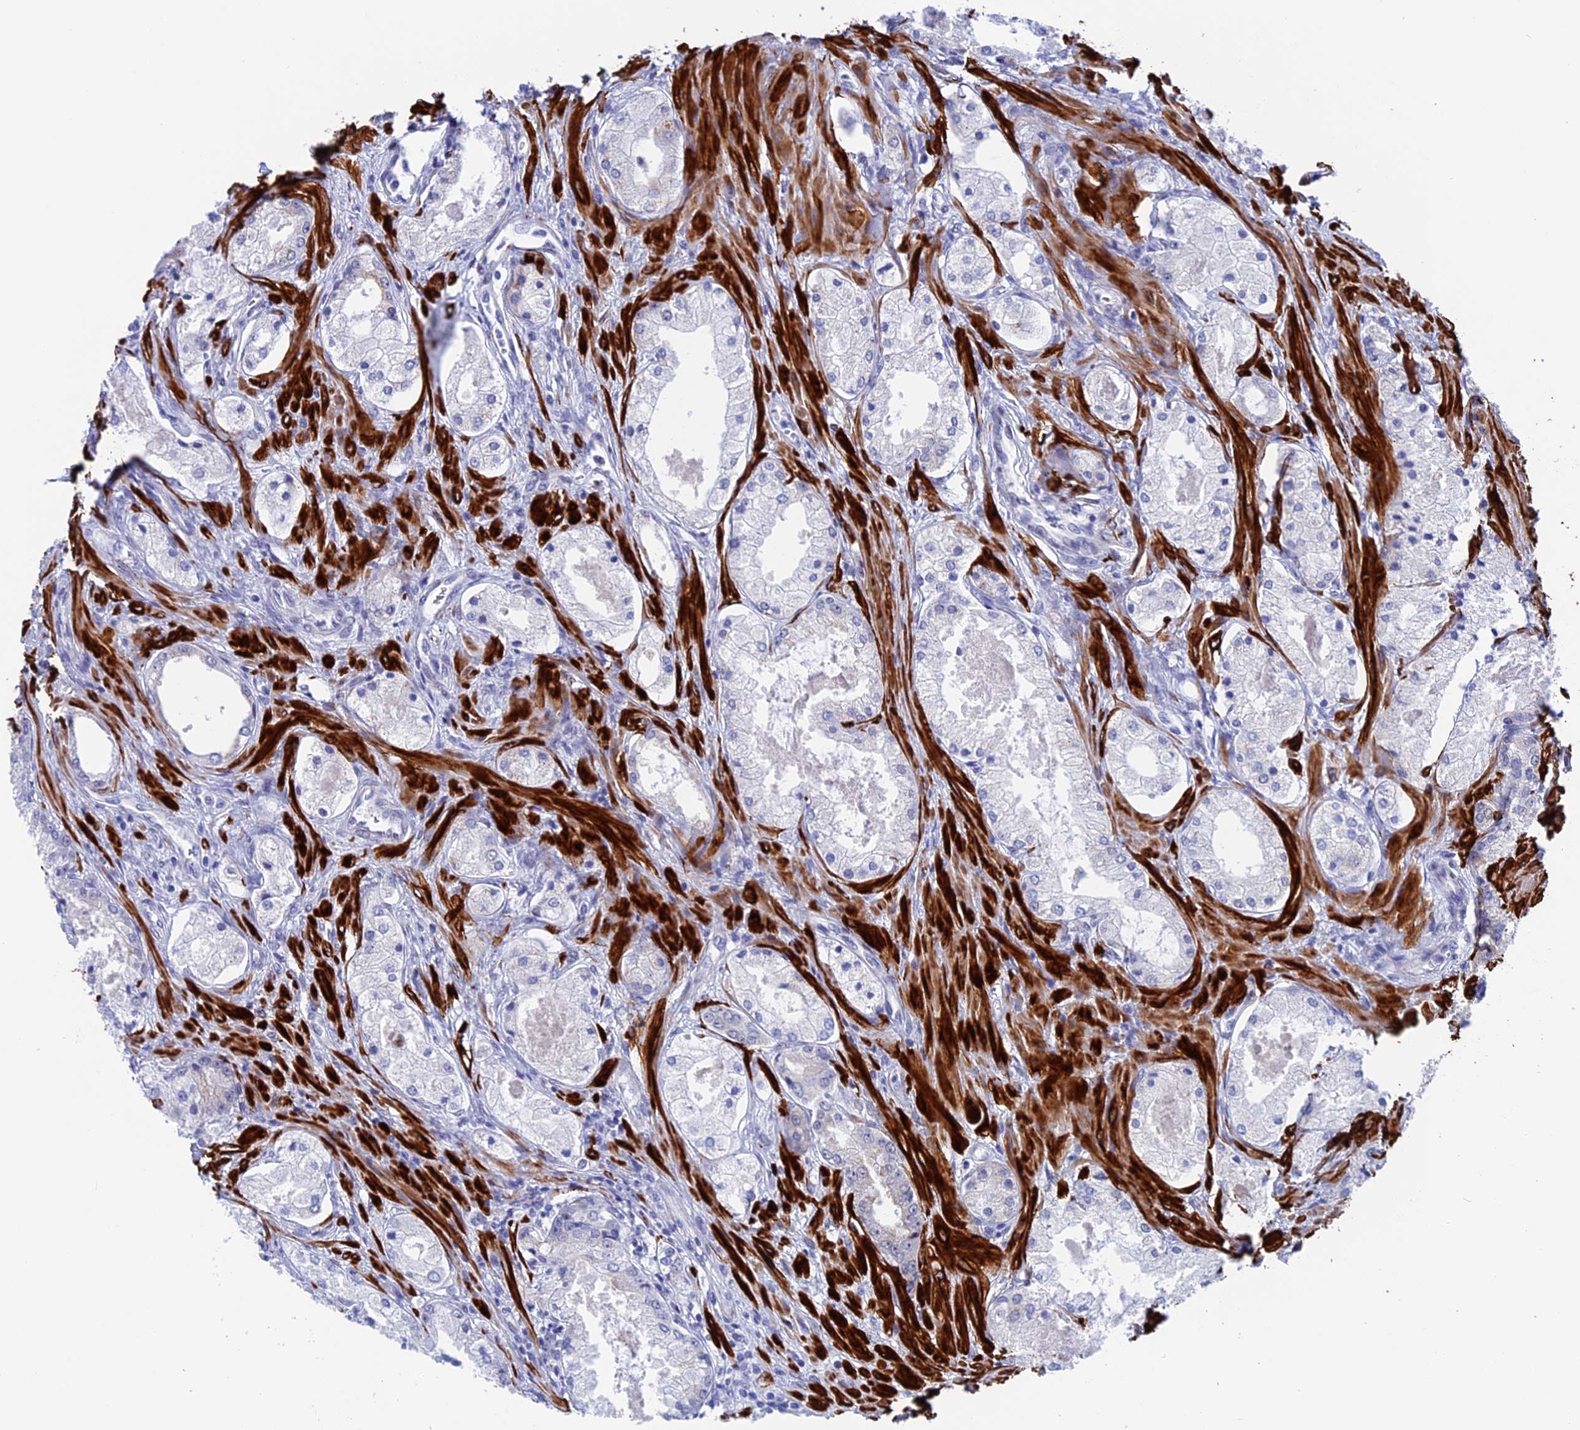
{"staining": {"intensity": "negative", "quantity": "none", "location": "none"}, "tissue": "prostate cancer", "cell_type": "Tumor cells", "image_type": "cancer", "snomed": [{"axis": "morphology", "description": "Adenocarcinoma, Low grade"}, {"axis": "topography", "description": "Prostate"}], "caption": "High magnification brightfield microscopy of prostate low-grade adenocarcinoma stained with DAB (3,3'-diaminobenzidine) (brown) and counterstained with hematoxylin (blue): tumor cells show no significant positivity.", "gene": "WDR83", "patient": {"sex": "male", "age": 68}}